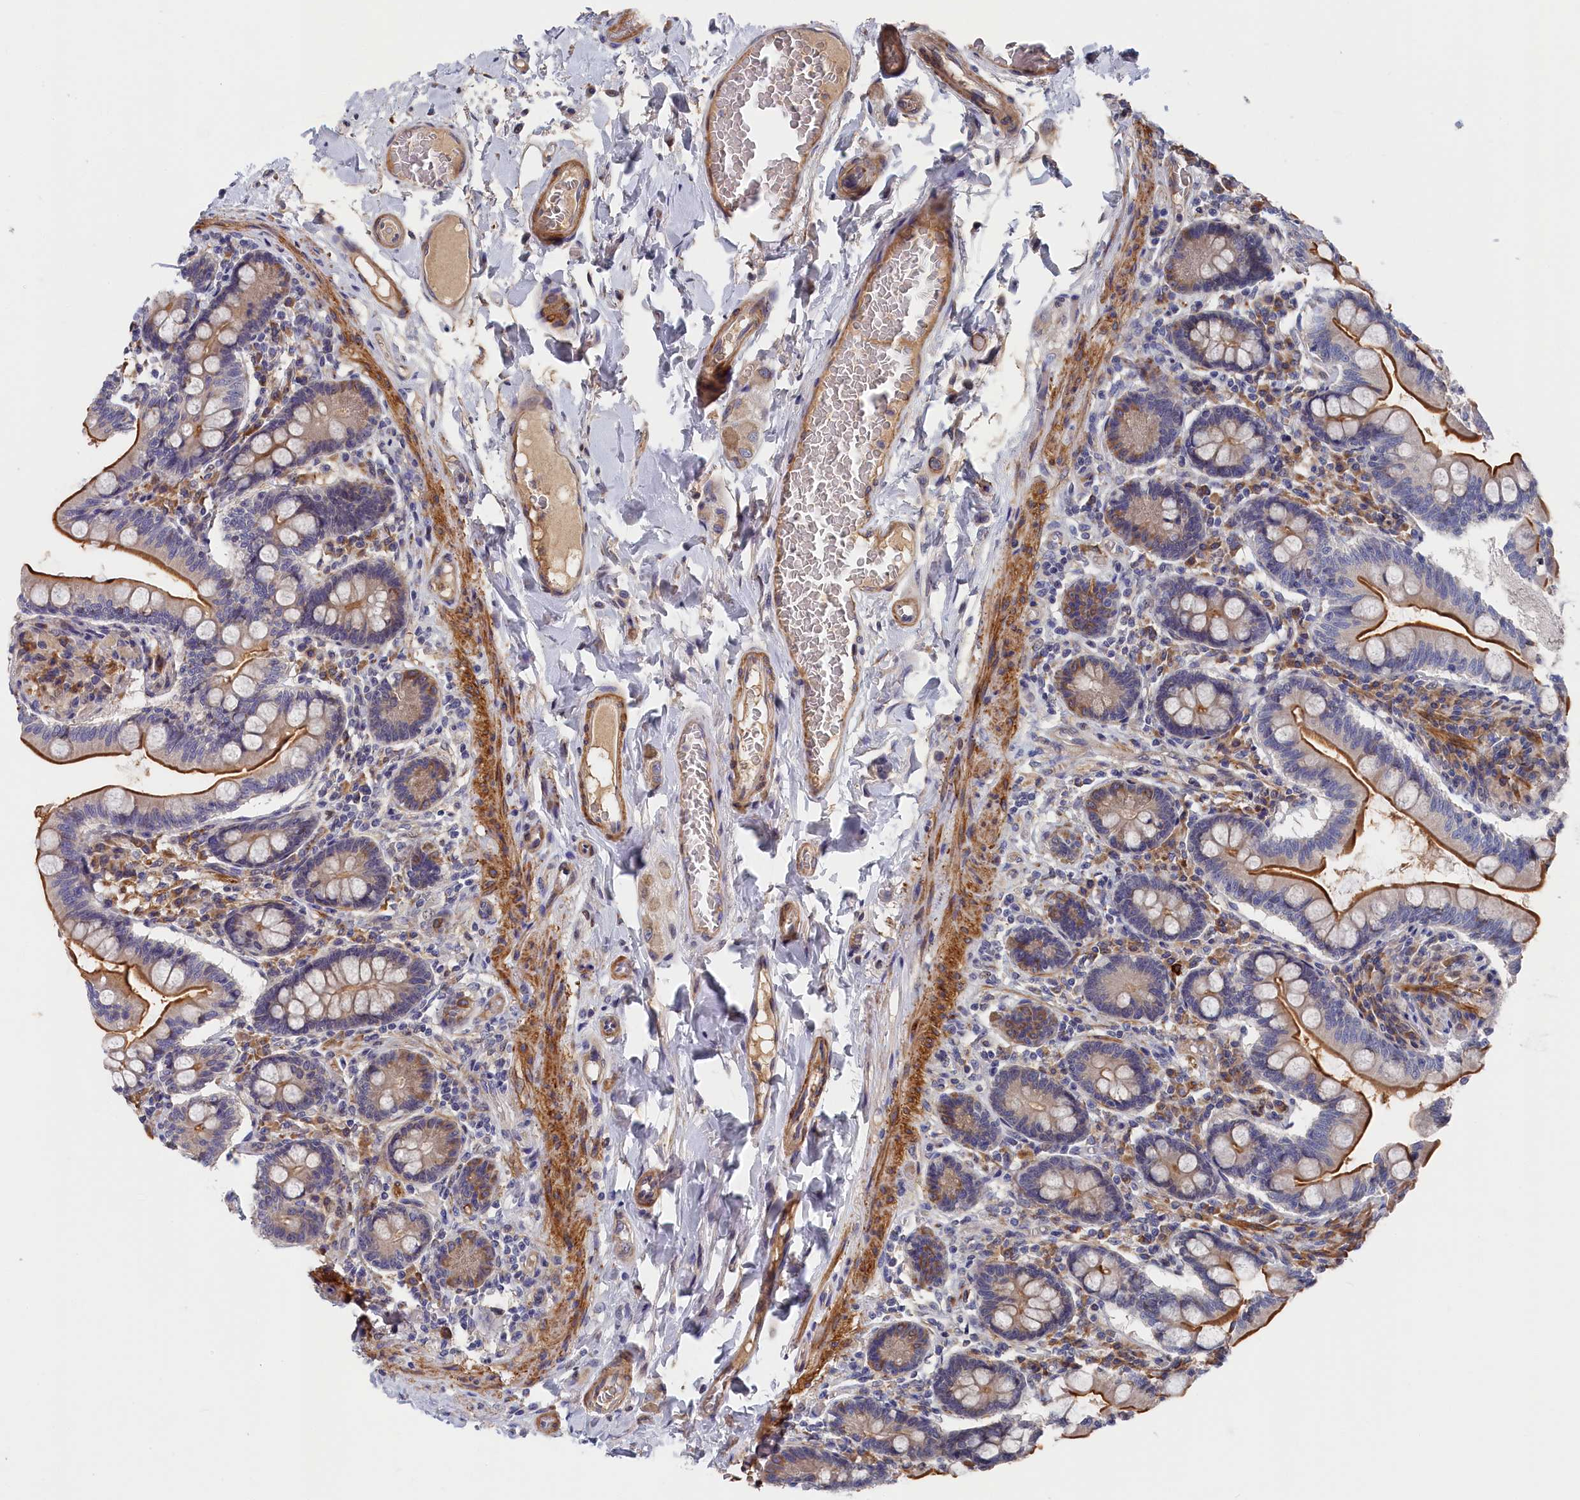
{"staining": {"intensity": "moderate", "quantity": ">75%", "location": "cytoplasmic/membranous"}, "tissue": "small intestine", "cell_type": "Glandular cells", "image_type": "normal", "snomed": [{"axis": "morphology", "description": "Normal tissue, NOS"}, {"axis": "topography", "description": "Small intestine"}], "caption": "Brown immunohistochemical staining in unremarkable human small intestine exhibits moderate cytoplasmic/membranous expression in approximately >75% of glandular cells.", "gene": "CYB5D2", "patient": {"sex": "female", "age": 64}}